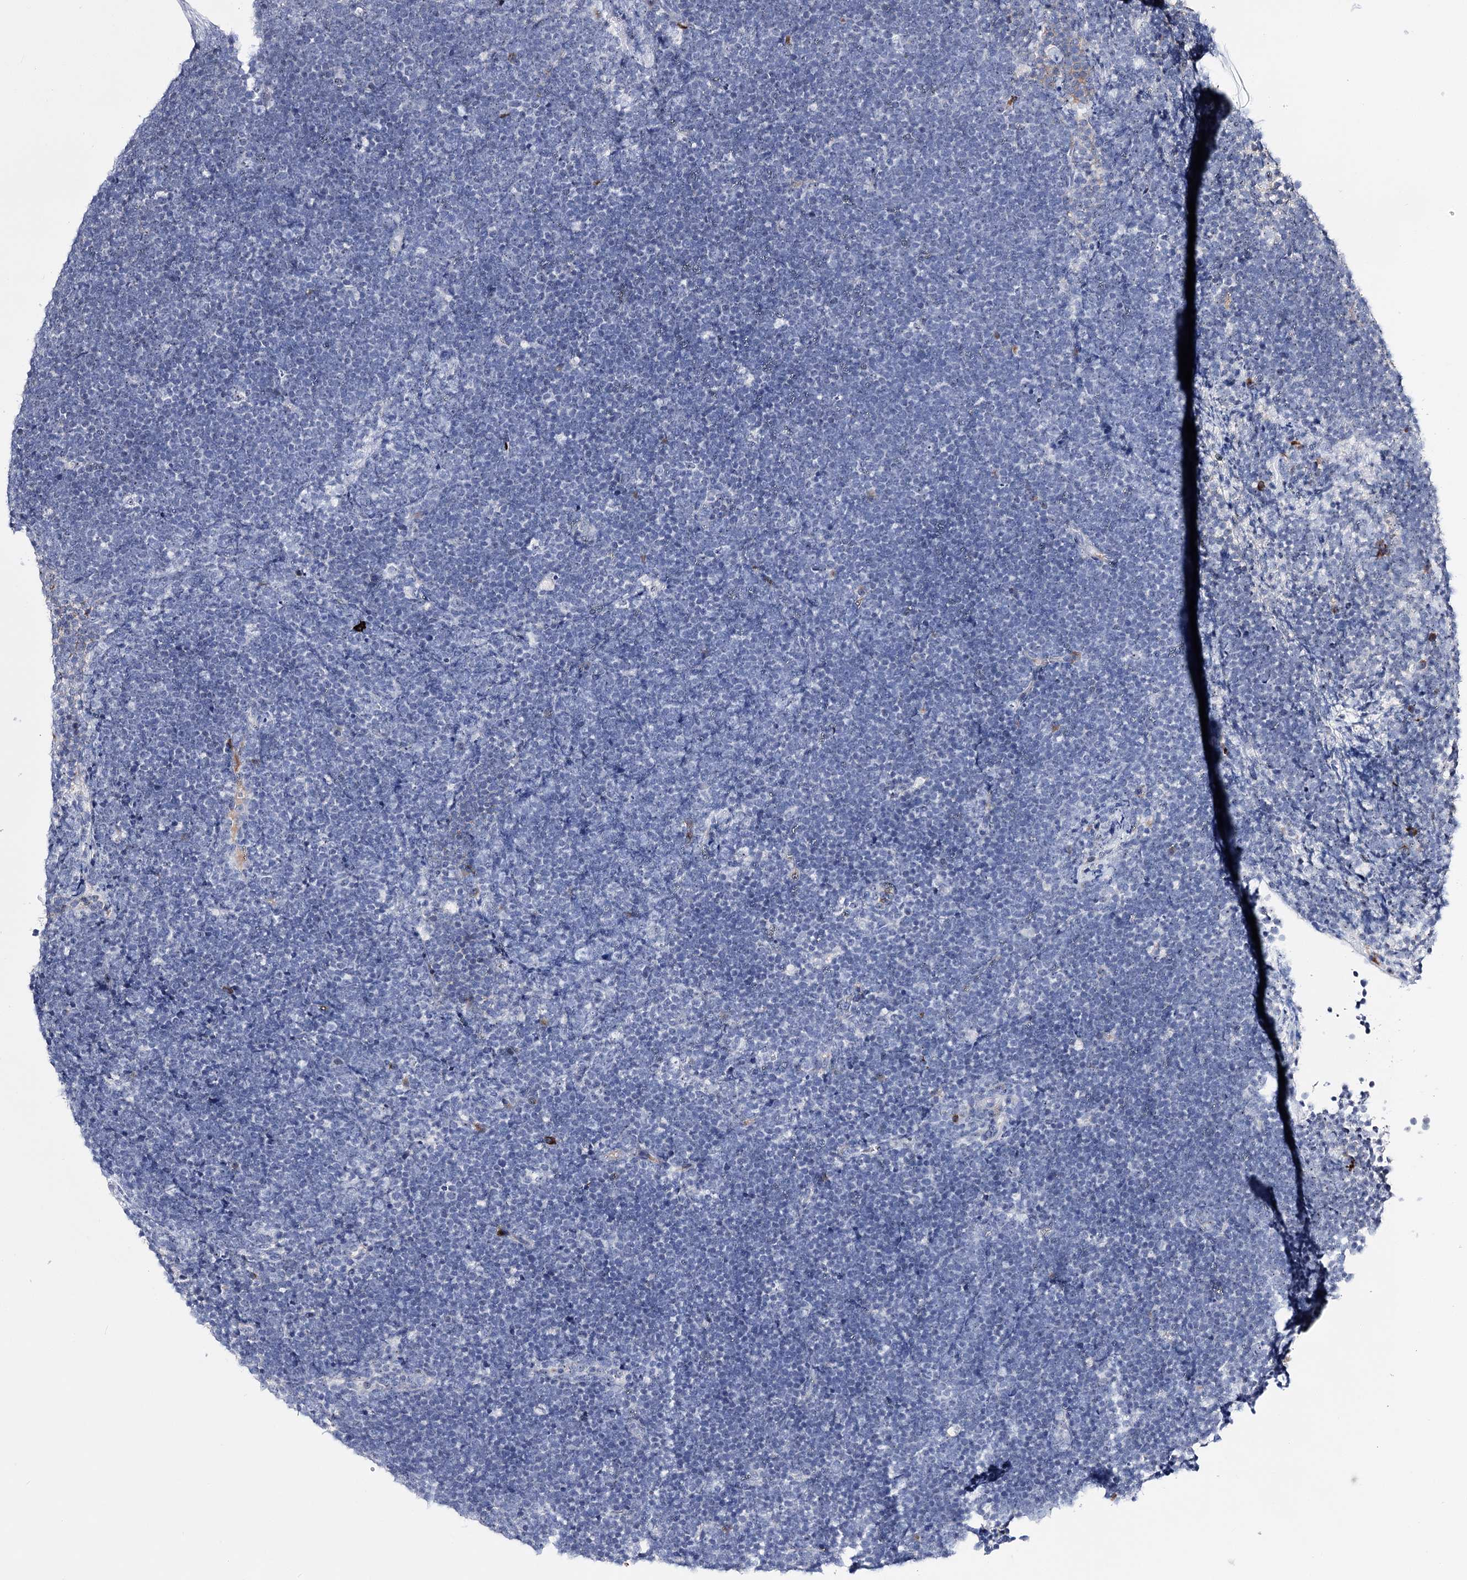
{"staining": {"intensity": "negative", "quantity": "none", "location": "none"}, "tissue": "lymphoma", "cell_type": "Tumor cells", "image_type": "cancer", "snomed": [{"axis": "morphology", "description": "Malignant lymphoma, non-Hodgkin's type, High grade"}, {"axis": "topography", "description": "Lymph node"}], "caption": "Immunohistochemistry (IHC) histopathology image of human lymphoma stained for a protein (brown), which displays no expression in tumor cells. (DAB (3,3'-diaminobenzidine) immunohistochemistry (IHC), high magnification).", "gene": "PCGF5", "patient": {"sex": "male", "age": 13}}